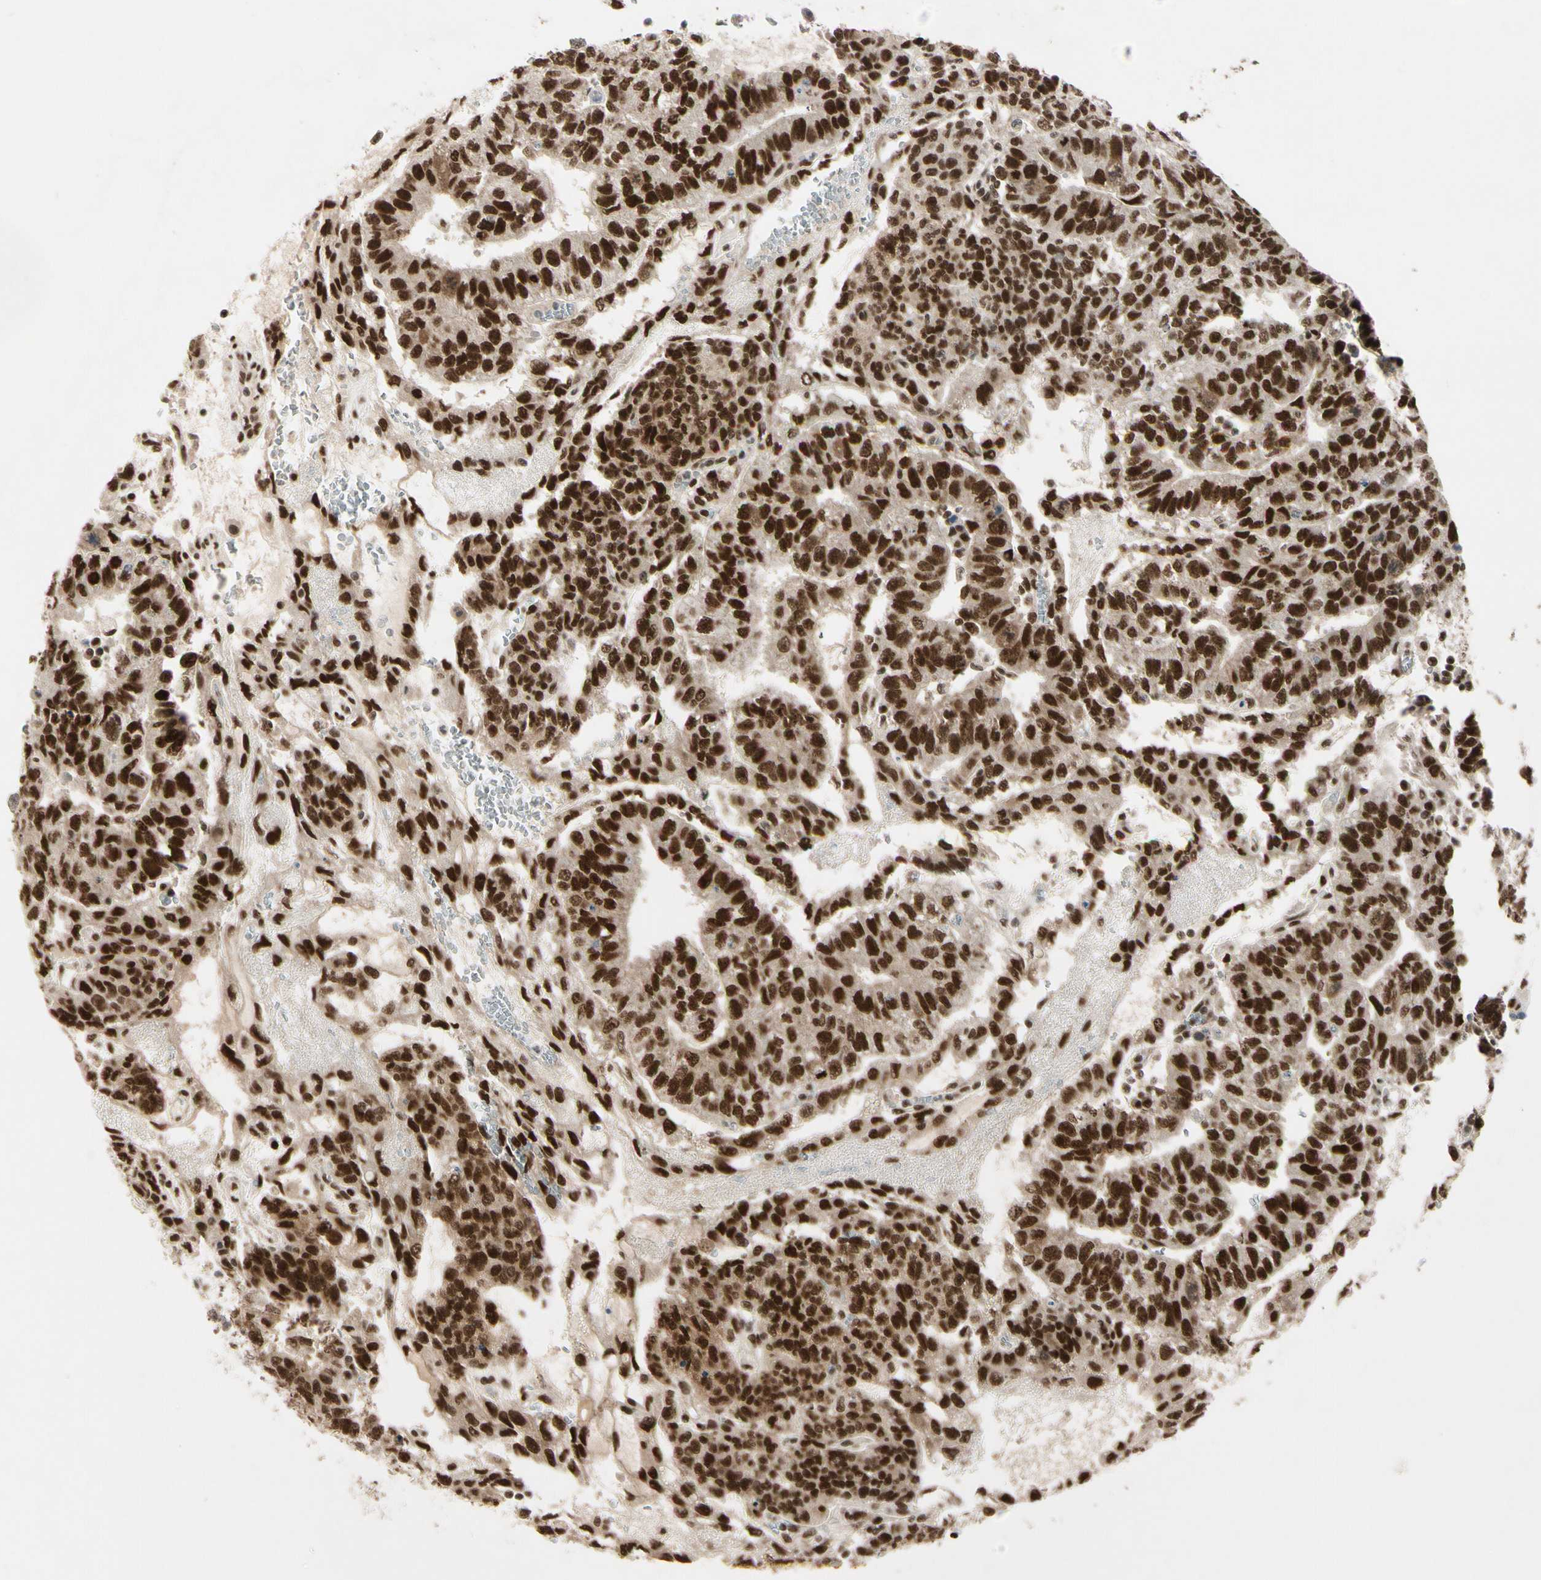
{"staining": {"intensity": "strong", "quantity": ">75%", "location": "nuclear"}, "tissue": "testis cancer", "cell_type": "Tumor cells", "image_type": "cancer", "snomed": [{"axis": "morphology", "description": "Seminoma, NOS"}, {"axis": "morphology", "description": "Carcinoma, Embryonal, NOS"}, {"axis": "topography", "description": "Testis"}], "caption": "A micrograph of testis cancer stained for a protein reveals strong nuclear brown staining in tumor cells. (brown staining indicates protein expression, while blue staining denotes nuclei).", "gene": "CHAMP1", "patient": {"sex": "male", "age": 52}}